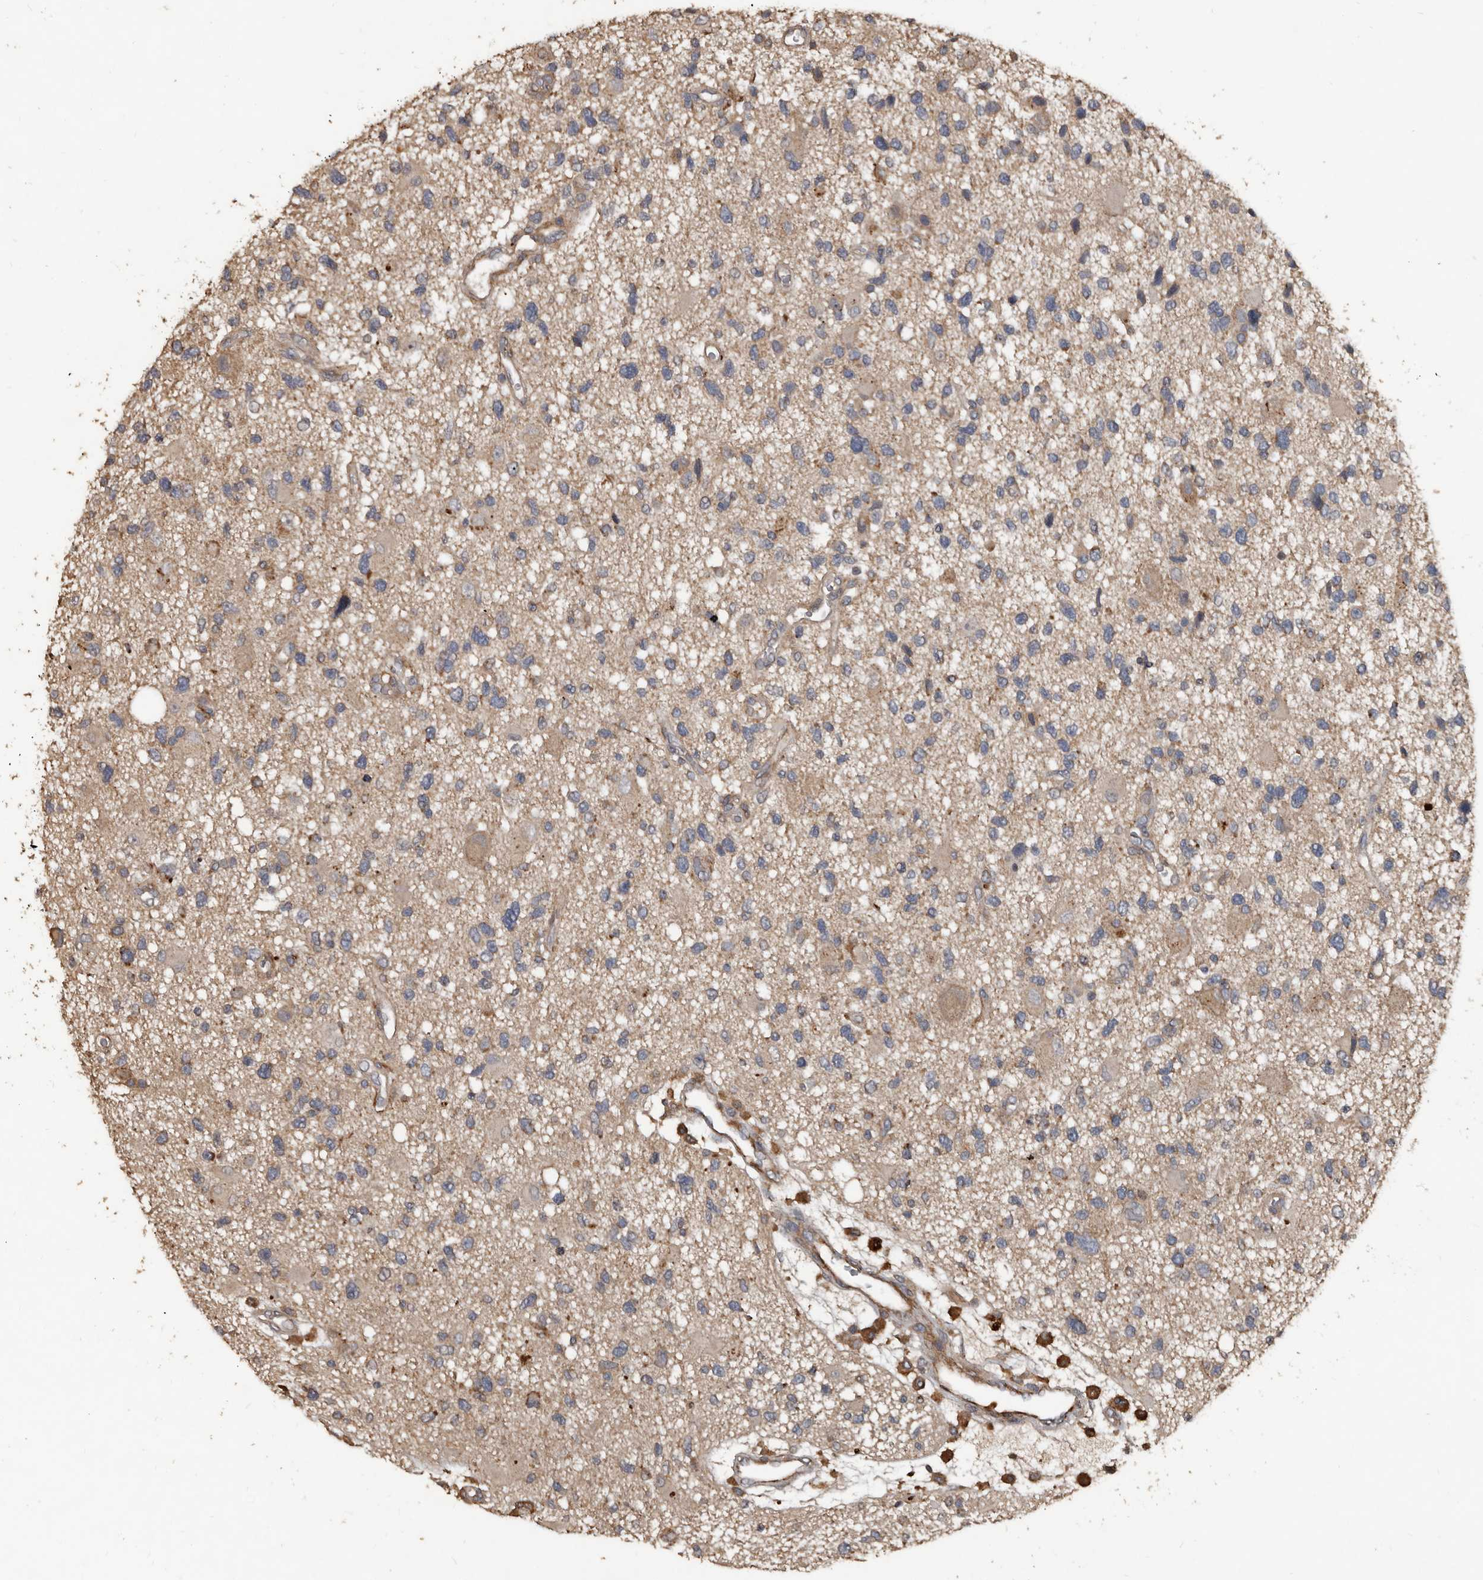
{"staining": {"intensity": "negative", "quantity": "none", "location": "none"}, "tissue": "glioma", "cell_type": "Tumor cells", "image_type": "cancer", "snomed": [{"axis": "morphology", "description": "Glioma, malignant, High grade"}, {"axis": "topography", "description": "Brain"}], "caption": "IHC image of malignant glioma (high-grade) stained for a protein (brown), which shows no positivity in tumor cells.", "gene": "GREB1", "patient": {"sex": "male", "age": 33}}